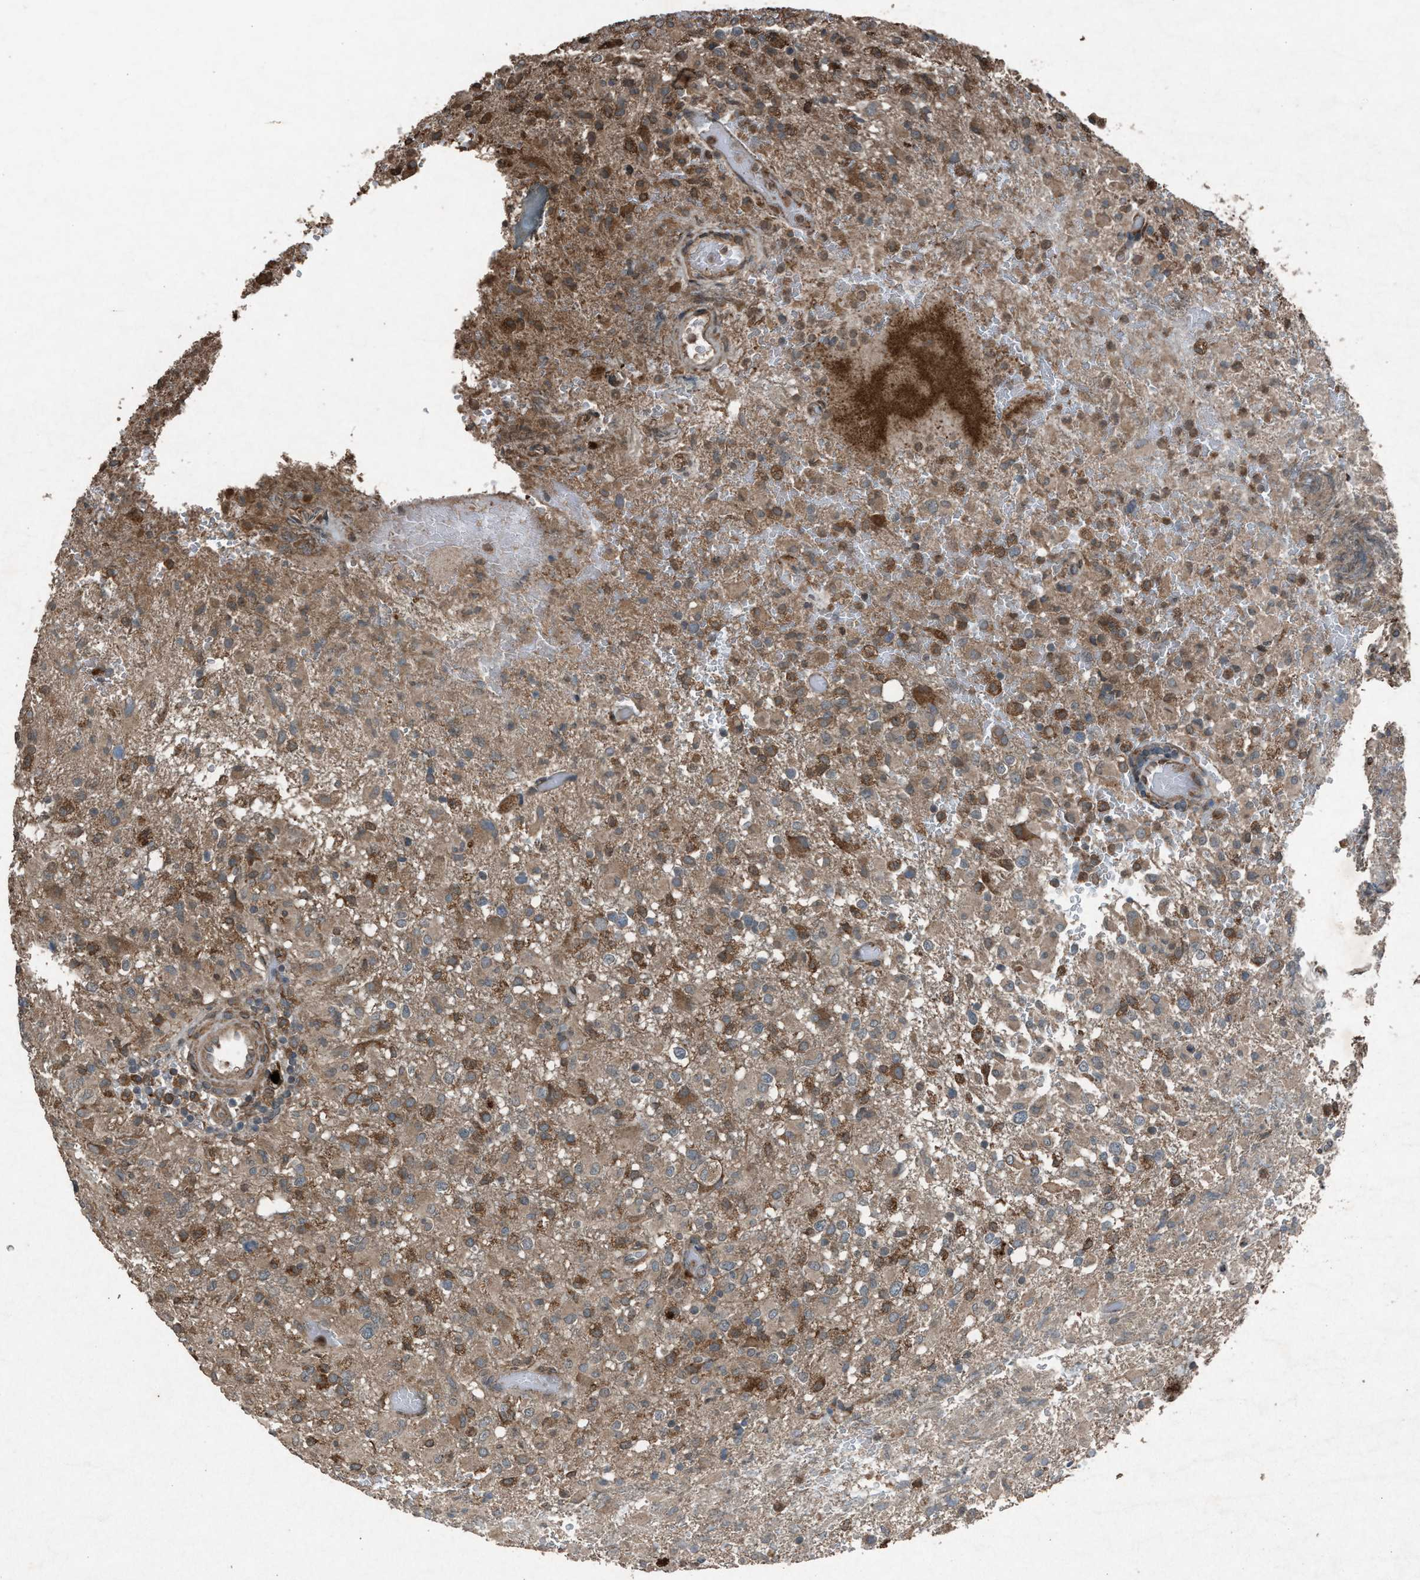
{"staining": {"intensity": "moderate", "quantity": ">75%", "location": "cytoplasmic/membranous"}, "tissue": "glioma", "cell_type": "Tumor cells", "image_type": "cancer", "snomed": [{"axis": "morphology", "description": "Glioma, malignant, High grade"}, {"axis": "topography", "description": "Brain"}], "caption": "Glioma stained with a protein marker exhibits moderate staining in tumor cells.", "gene": "CALR", "patient": {"sex": "female", "age": 57}}